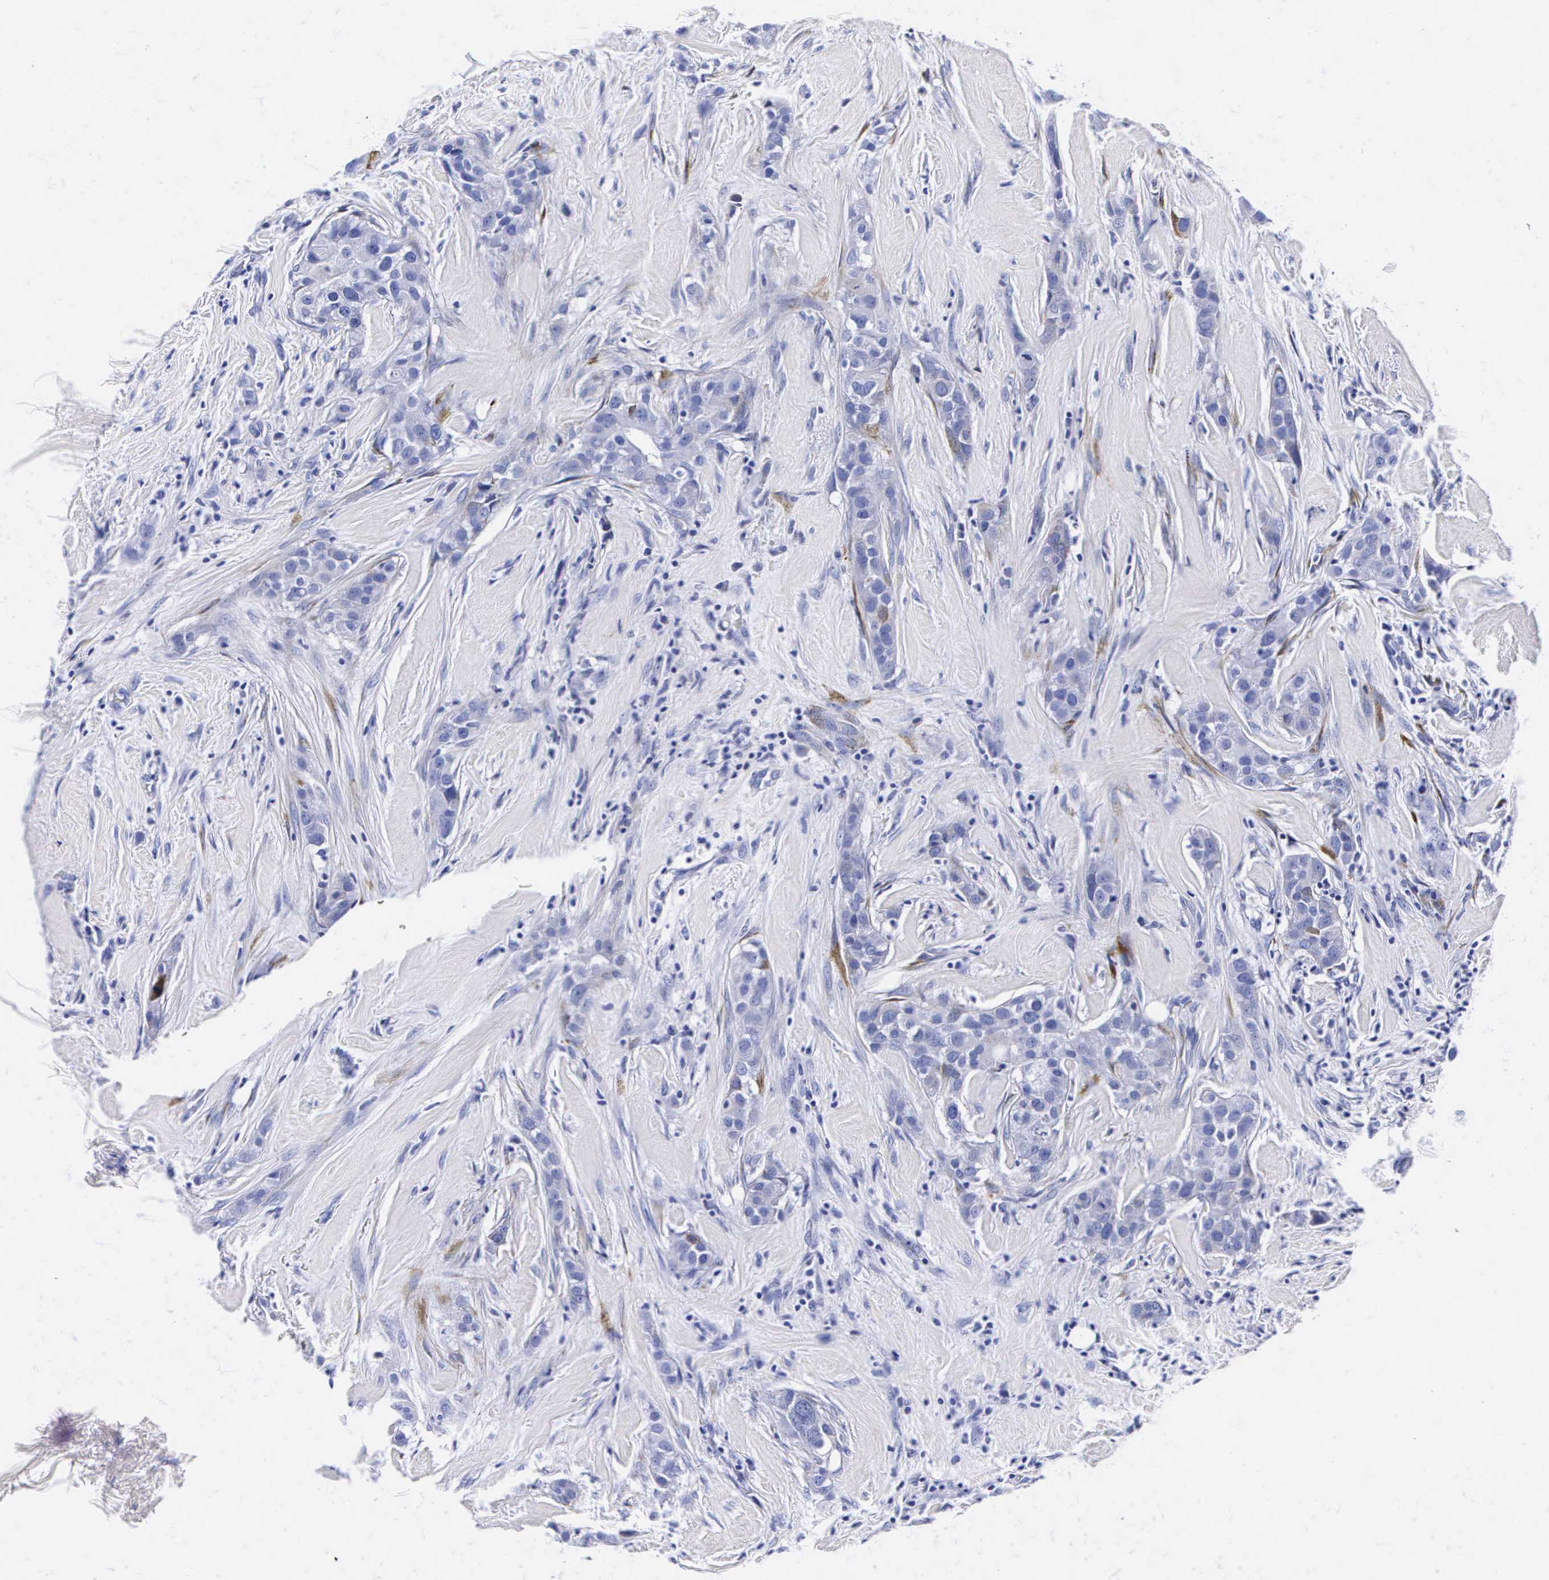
{"staining": {"intensity": "negative", "quantity": "none", "location": "none"}, "tissue": "breast cancer", "cell_type": "Tumor cells", "image_type": "cancer", "snomed": [{"axis": "morphology", "description": "Duct carcinoma"}, {"axis": "topography", "description": "Breast"}], "caption": "Tumor cells show no significant protein positivity in intraductal carcinoma (breast).", "gene": "ENO2", "patient": {"sex": "female", "age": 45}}